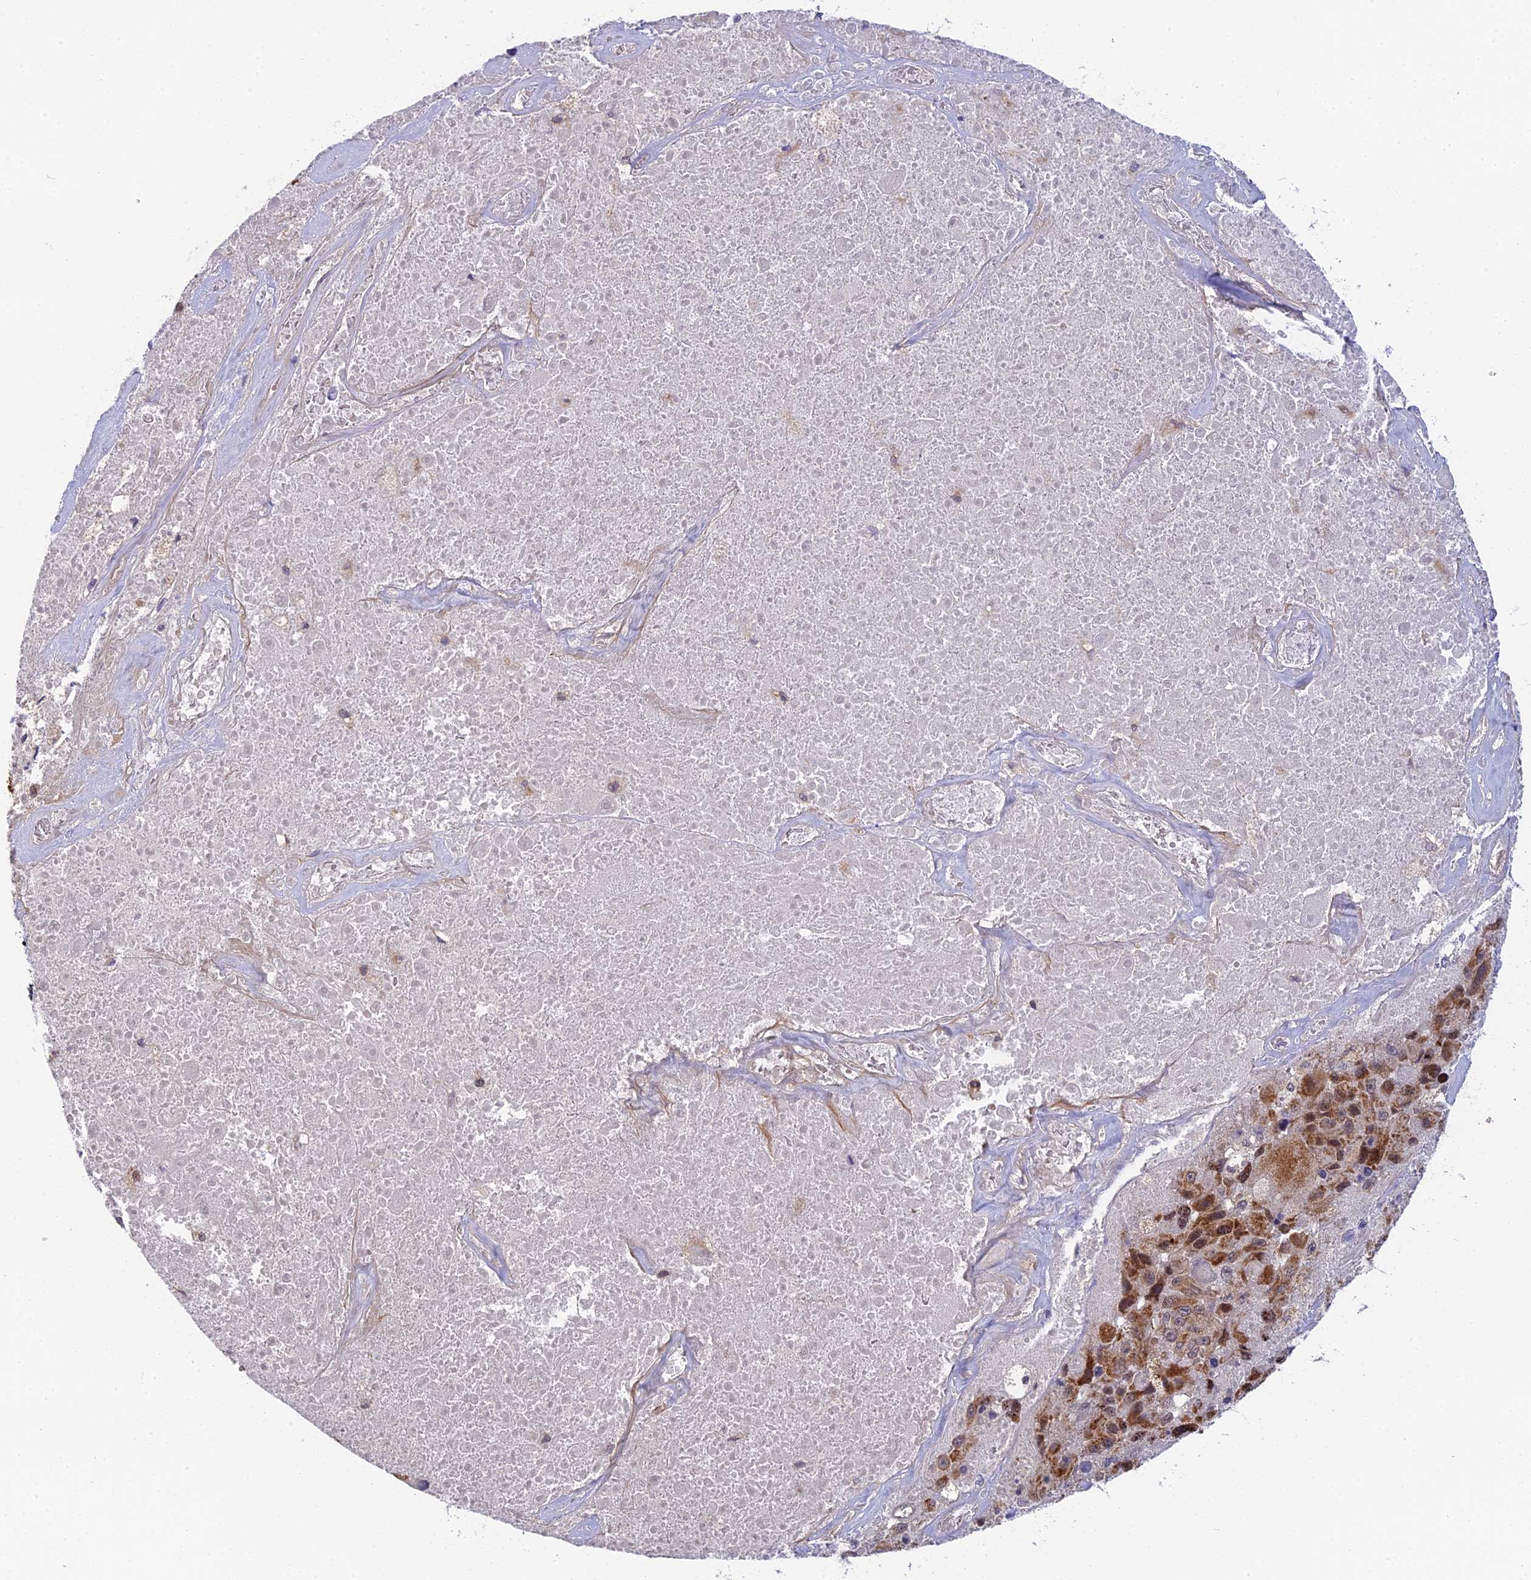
{"staining": {"intensity": "moderate", "quantity": "25%-75%", "location": "cytoplasmic/membranous"}, "tissue": "melanoma", "cell_type": "Tumor cells", "image_type": "cancer", "snomed": [{"axis": "morphology", "description": "Malignant melanoma, Metastatic site"}, {"axis": "topography", "description": "Lymph node"}], "caption": "The histopathology image displays immunohistochemical staining of melanoma. There is moderate cytoplasmic/membranous positivity is appreciated in about 25%-75% of tumor cells.", "gene": "CMC1", "patient": {"sex": "male", "age": 62}}